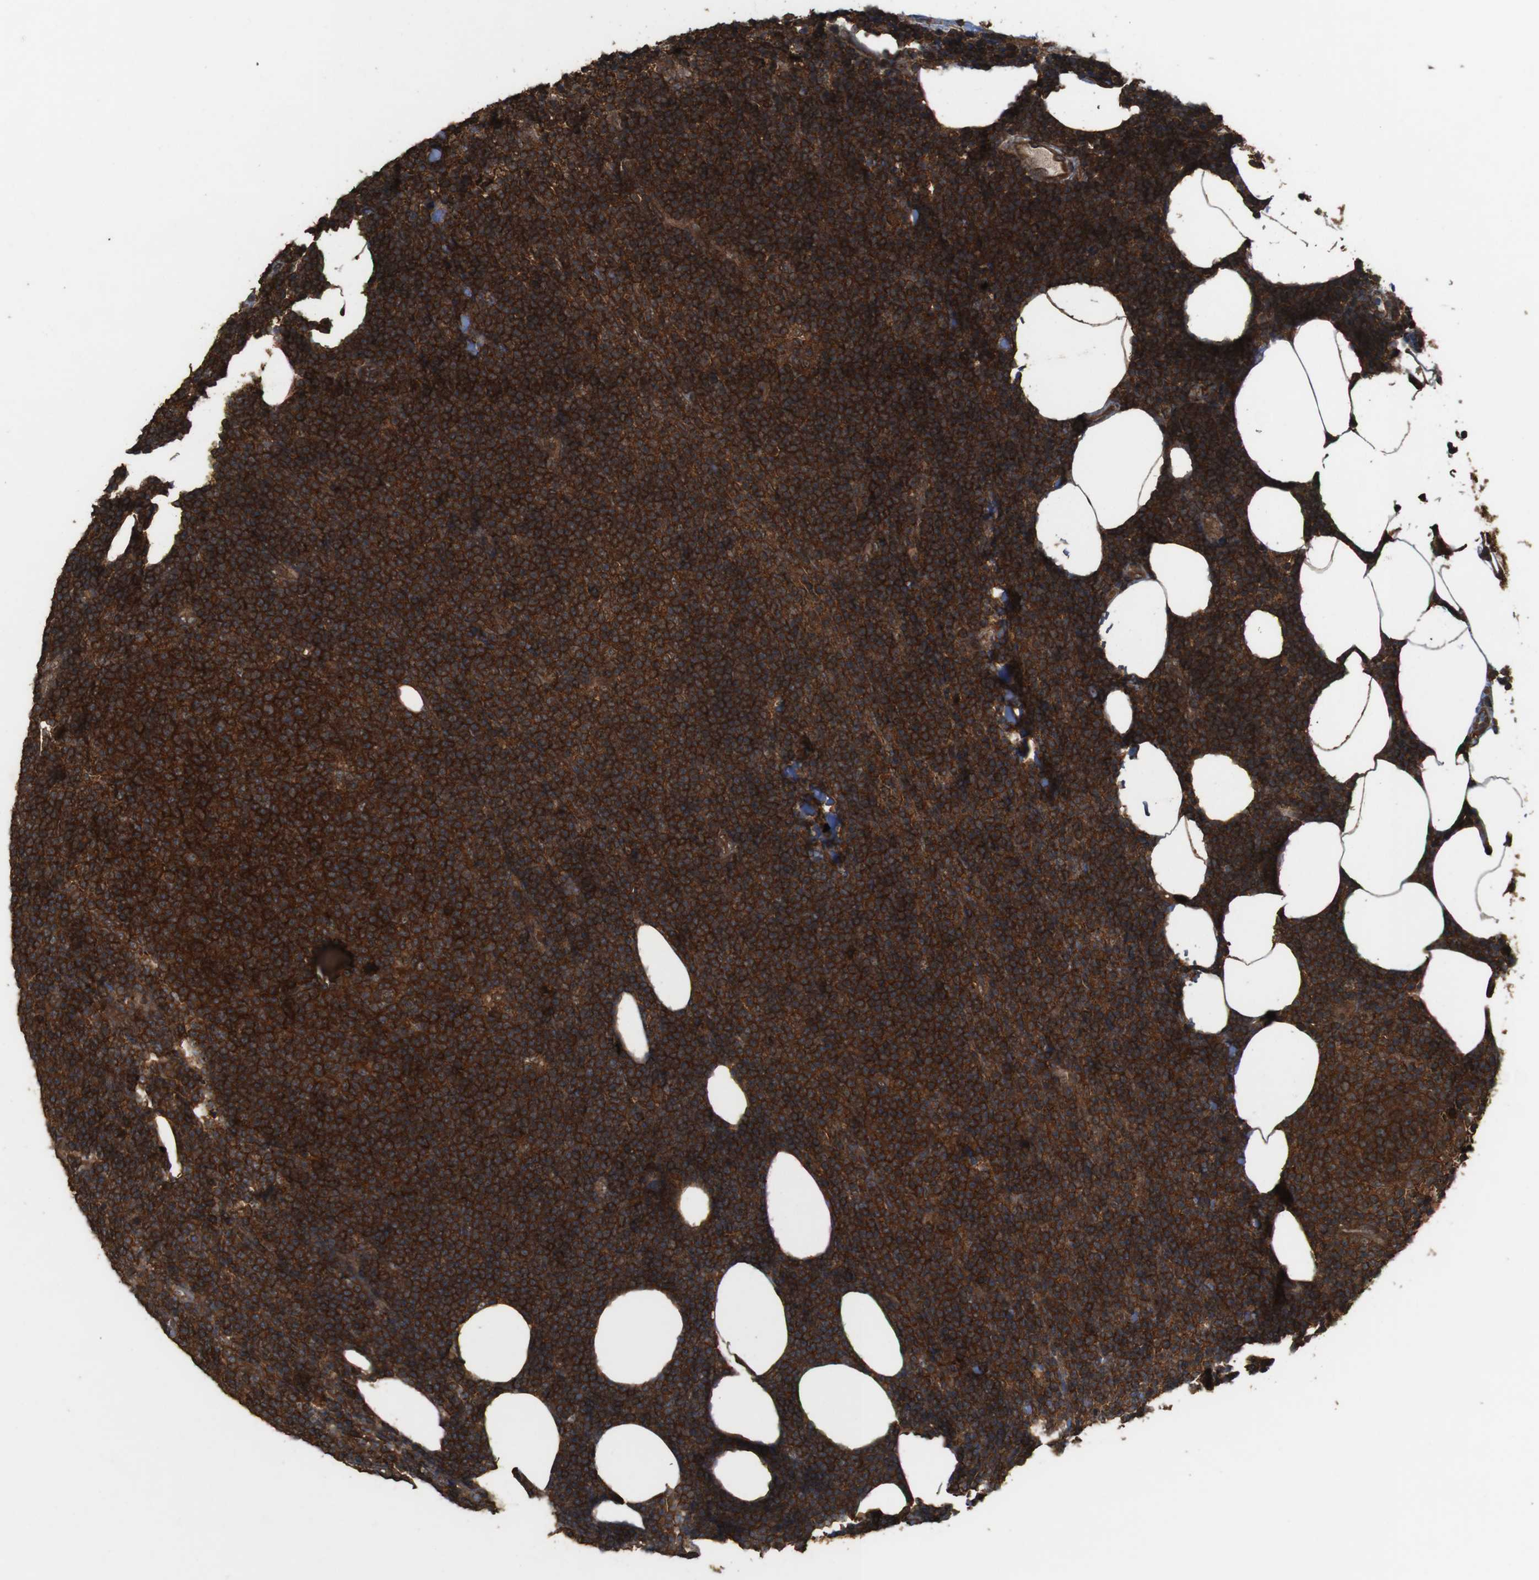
{"staining": {"intensity": "strong", "quantity": ">75%", "location": "cytoplasmic/membranous"}, "tissue": "lymphoma", "cell_type": "Tumor cells", "image_type": "cancer", "snomed": [{"axis": "morphology", "description": "Malignant lymphoma, non-Hodgkin's type, Low grade"}, {"axis": "topography", "description": "Lymph node"}], "caption": "Protein staining exhibits strong cytoplasmic/membranous staining in approximately >75% of tumor cells in low-grade malignant lymphoma, non-Hodgkin's type.", "gene": "BAG4", "patient": {"sex": "male", "age": 66}}